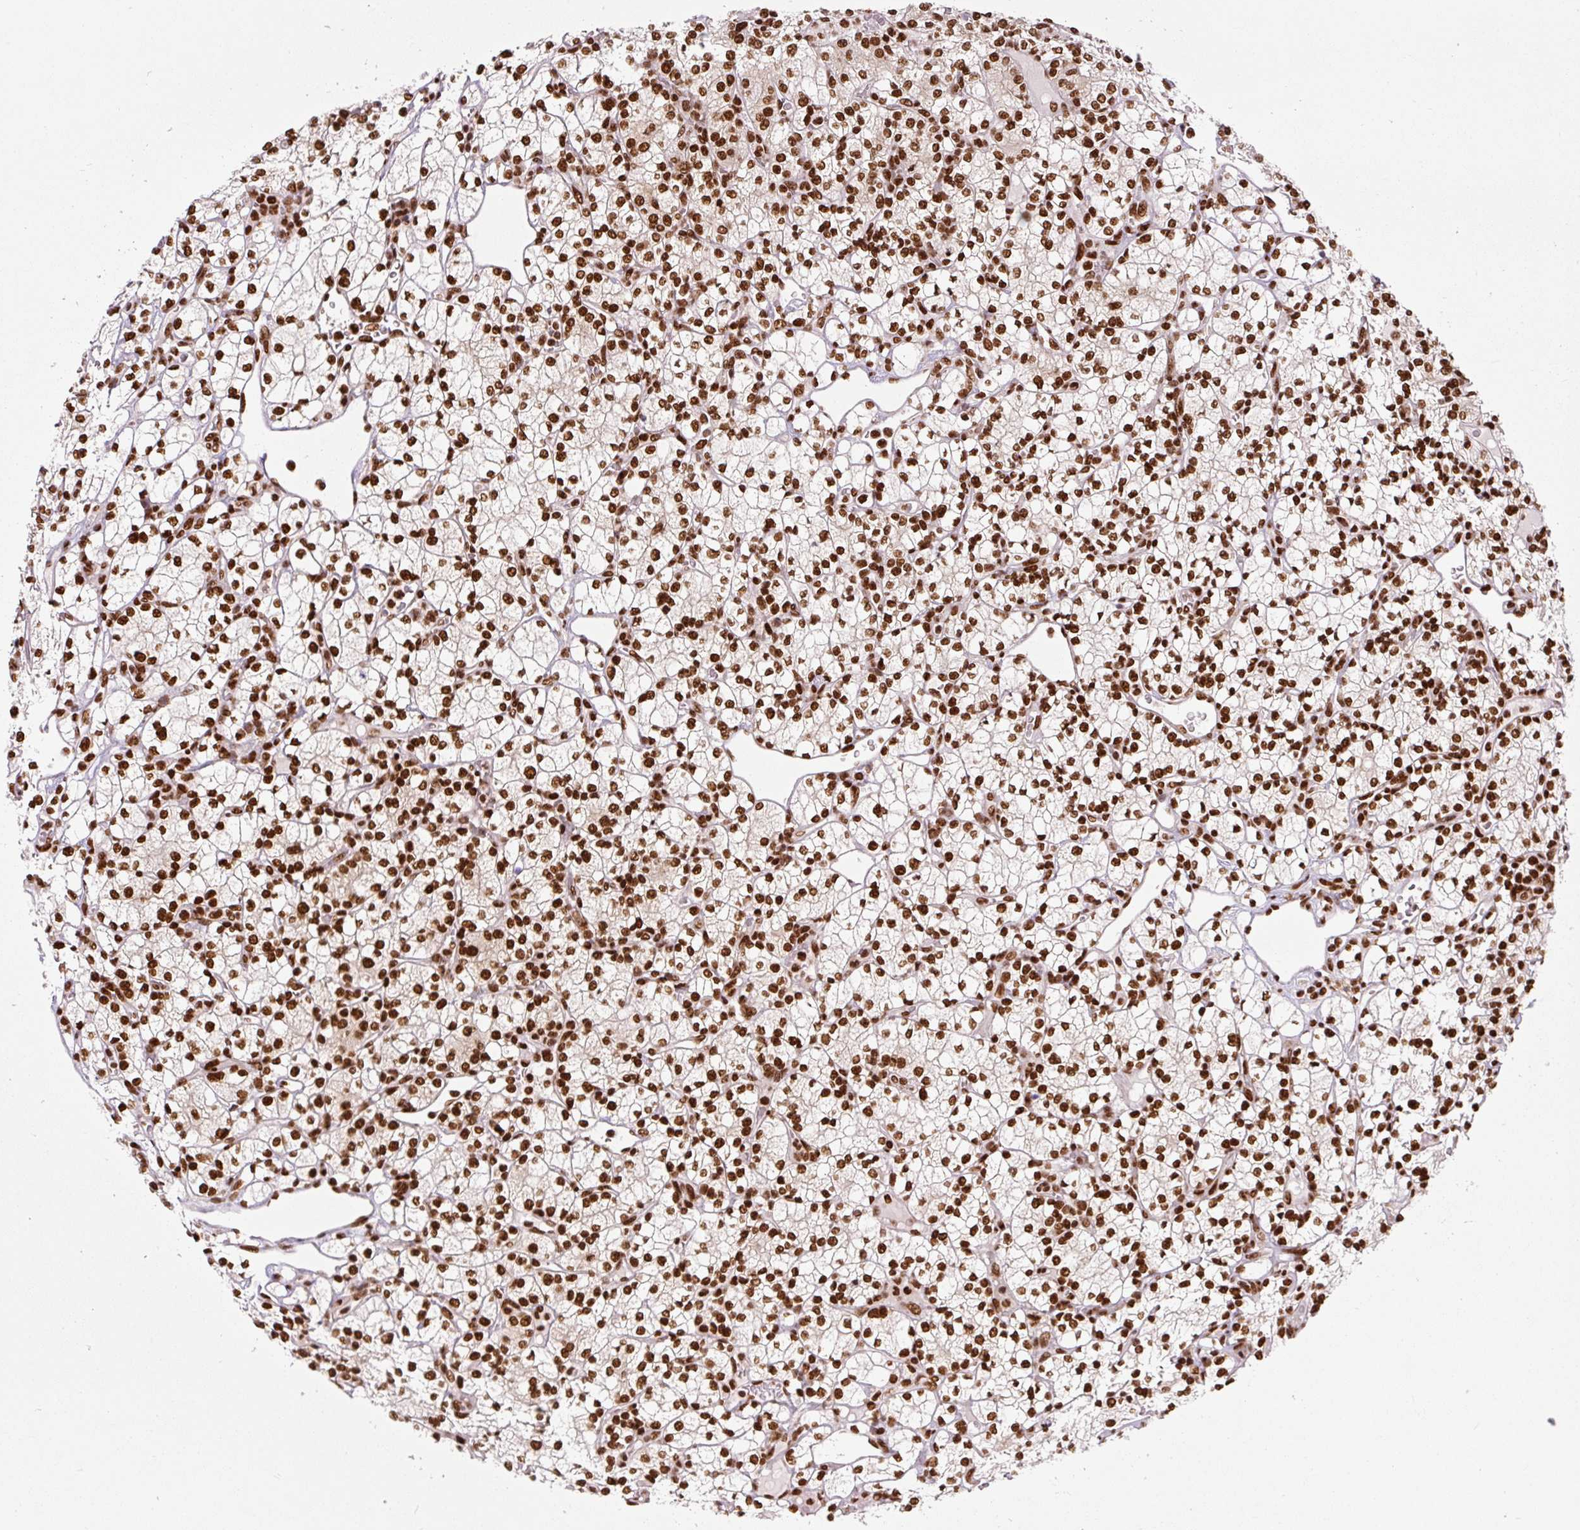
{"staining": {"intensity": "strong", "quantity": ">75%", "location": "nuclear"}, "tissue": "renal cancer", "cell_type": "Tumor cells", "image_type": "cancer", "snomed": [{"axis": "morphology", "description": "Adenocarcinoma, NOS"}, {"axis": "topography", "description": "Kidney"}], "caption": "Protein expression by immunohistochemistry reveals strong nuclear expression in about >75% of tumor cells in renal cancer (adenocarcinoma).", "gene": "FUS", "patient": {"sex": "male", "age": 77}}